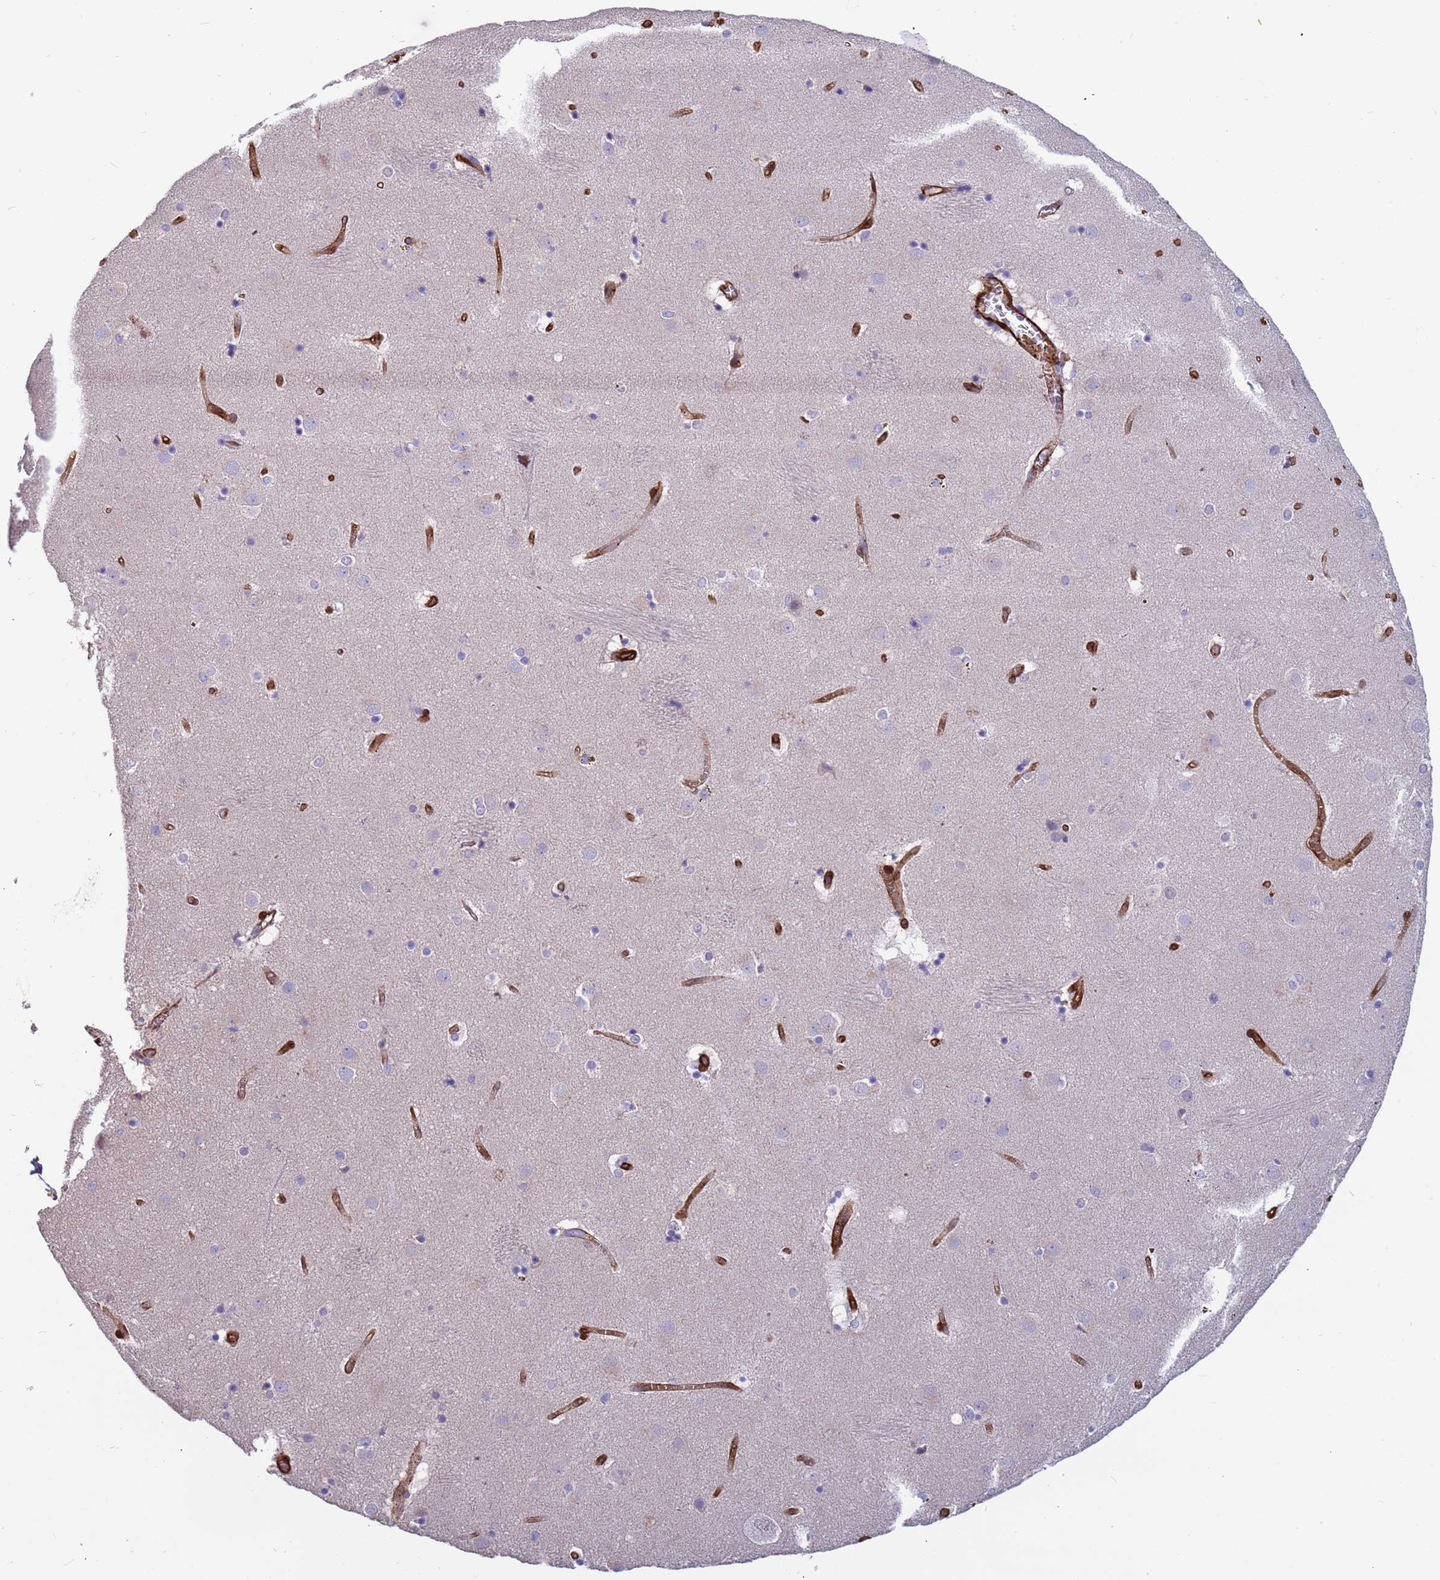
{"staining": {"intensity": "negative", "quantity": "none", "location": "none"}, "tissue": "caudate", "cell_type": "Glial cells", "image_type": "normal", "snomed": [{"axis": "morphology", "description": "Normal tissue, NOS"}, {"axis": "topography", "description": "Lateral ventricle wall"}], "caption": "Image shows no protein staining in glial cells of normal caudate. Nuclei are stained in blue.", "gene": "EHD2", "patient": {"sex": "male", "age": 70}}